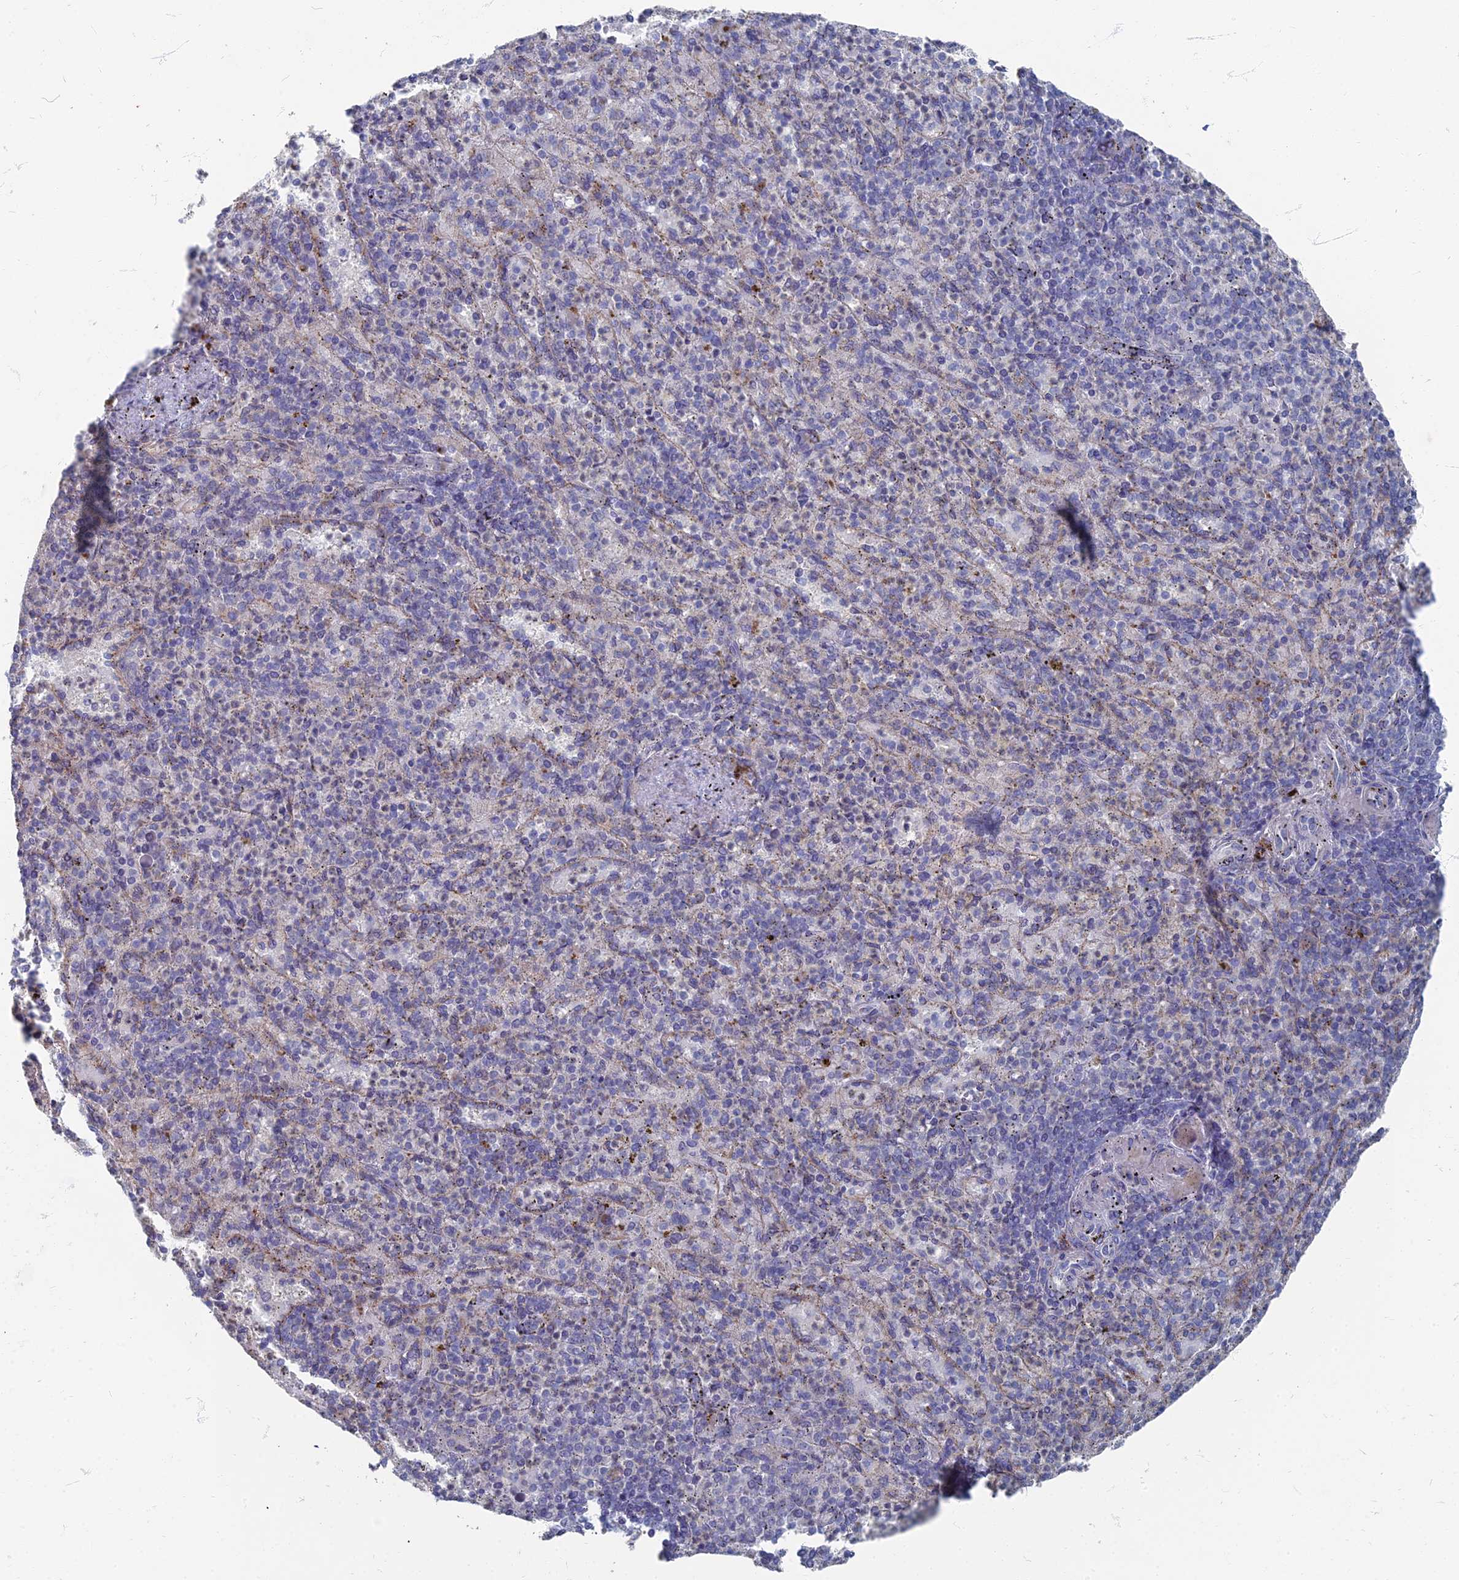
{"staining": {"intensity": "negative", "quantity": "none", "location": "none"}, "tissue": "spleen", "cell_type": "Cells in red pulp", "image_type": "normal", "snomed": [{"axis": "morphology", "description": "Normal tissue, NOS"}, {"axis": "topography", "description": "Spleen"}], "caption": "The immunohistochemistry histopathology image has no significant staining in cells in red pulp of spleen. (DAB (3,3'-diaminobenzidine) immunohistochemistry with hematoxylin counter stain).", "gene": "TMEM128", "patient": {"sex": "female", "age": 74}}